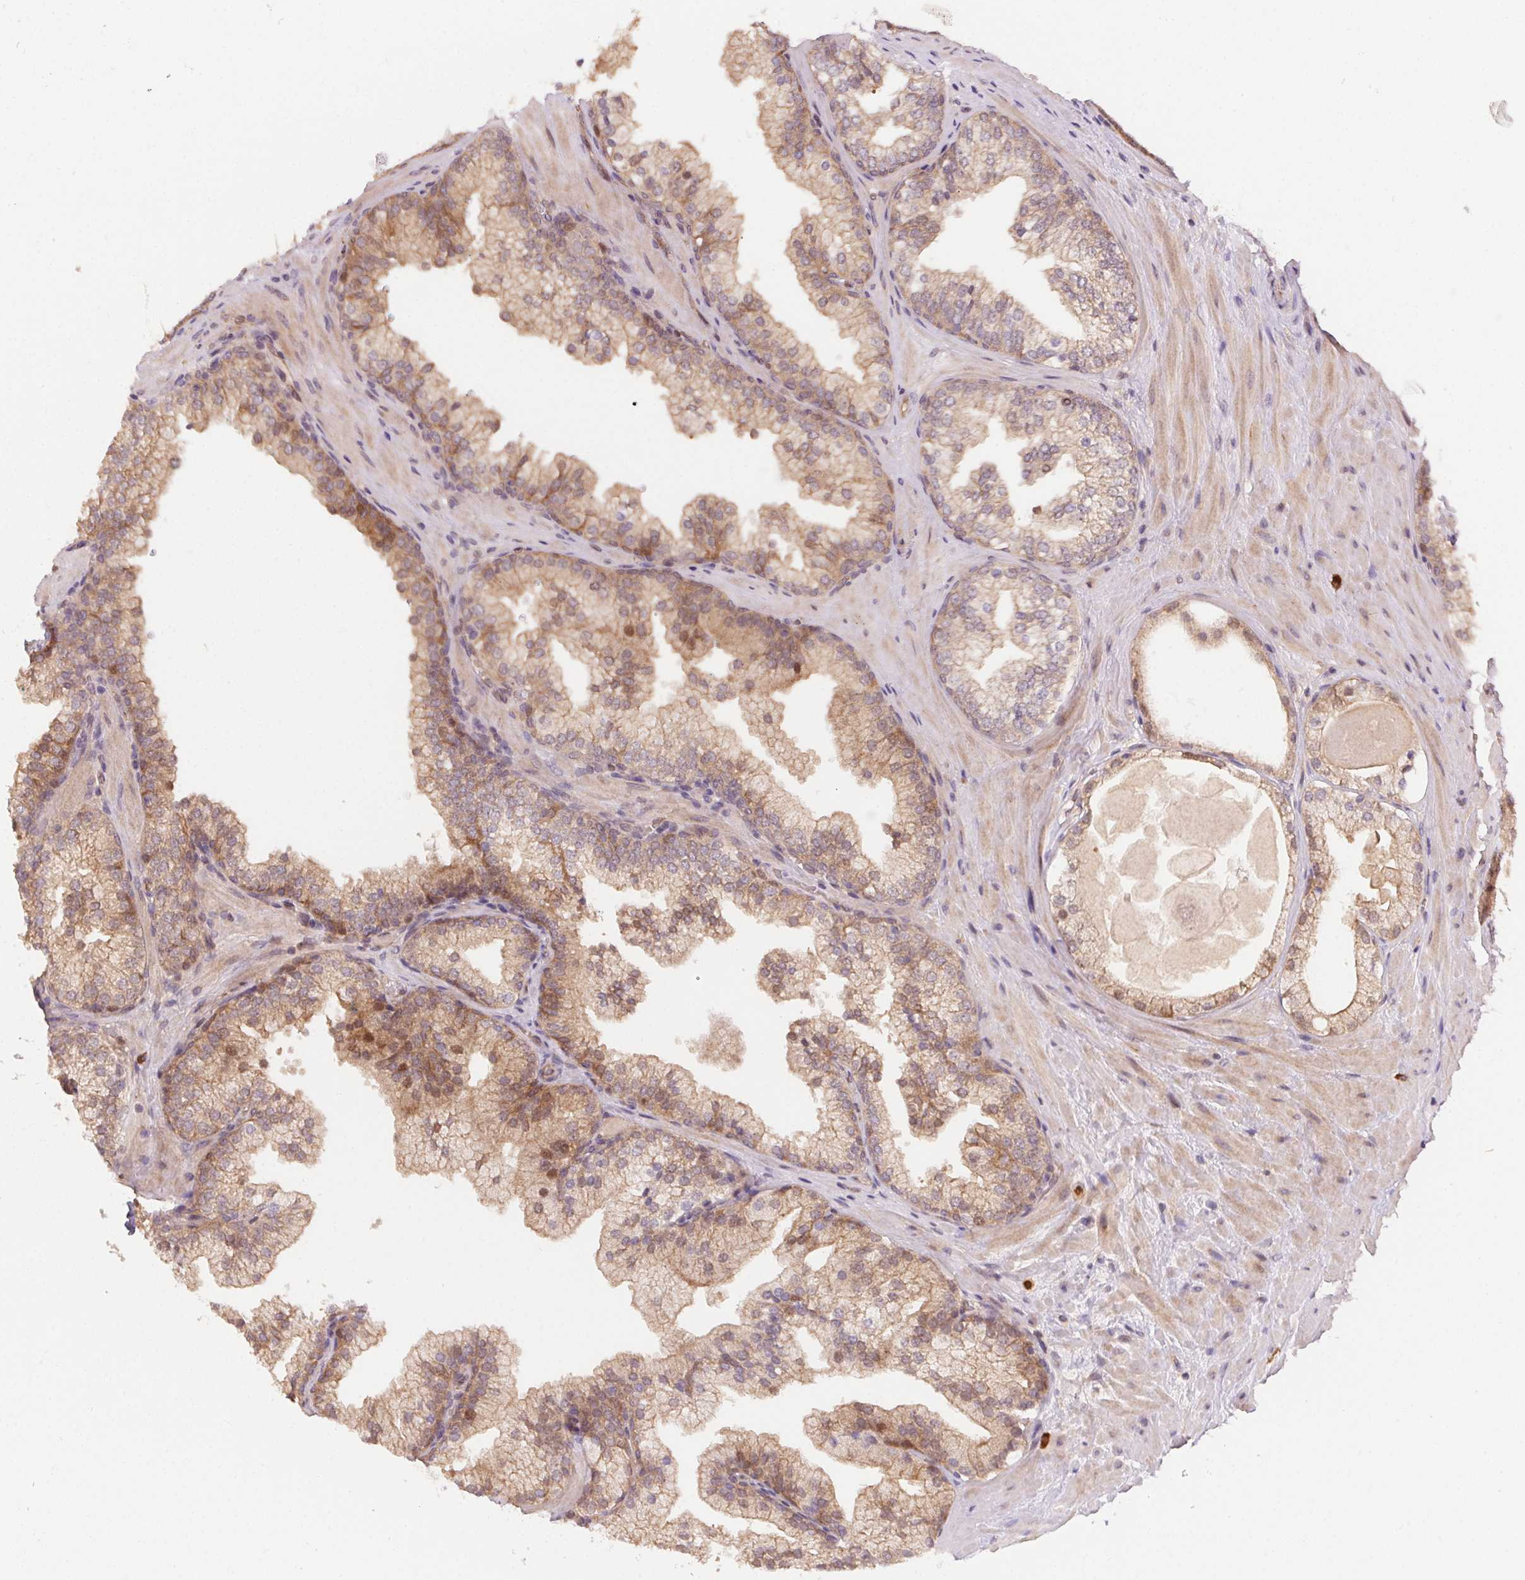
{"staining": {"intensity": "weak", "quantity": ">75%", "location": "cytoplasmic/membranous,nuclear"}, "tissue": "prostate", "cell_type": "Glandular cells", "image_type": "normal", "snomed": [{"axis": "morphology", "description": "Normal tissue, NOS"}, {"axis": "topography", "description": "Prostate"}, {"axis": "topography", "description": "Peripheral nerve tissue"}], "caption": "This is an image of immunohistochemistry staining of benign prostate, which shows weak expression in the cytoplasmic/membranous,nuclear of glandular cells.", "gene": "NUDT16", "patient": {"sex": "male", "age": 61}}